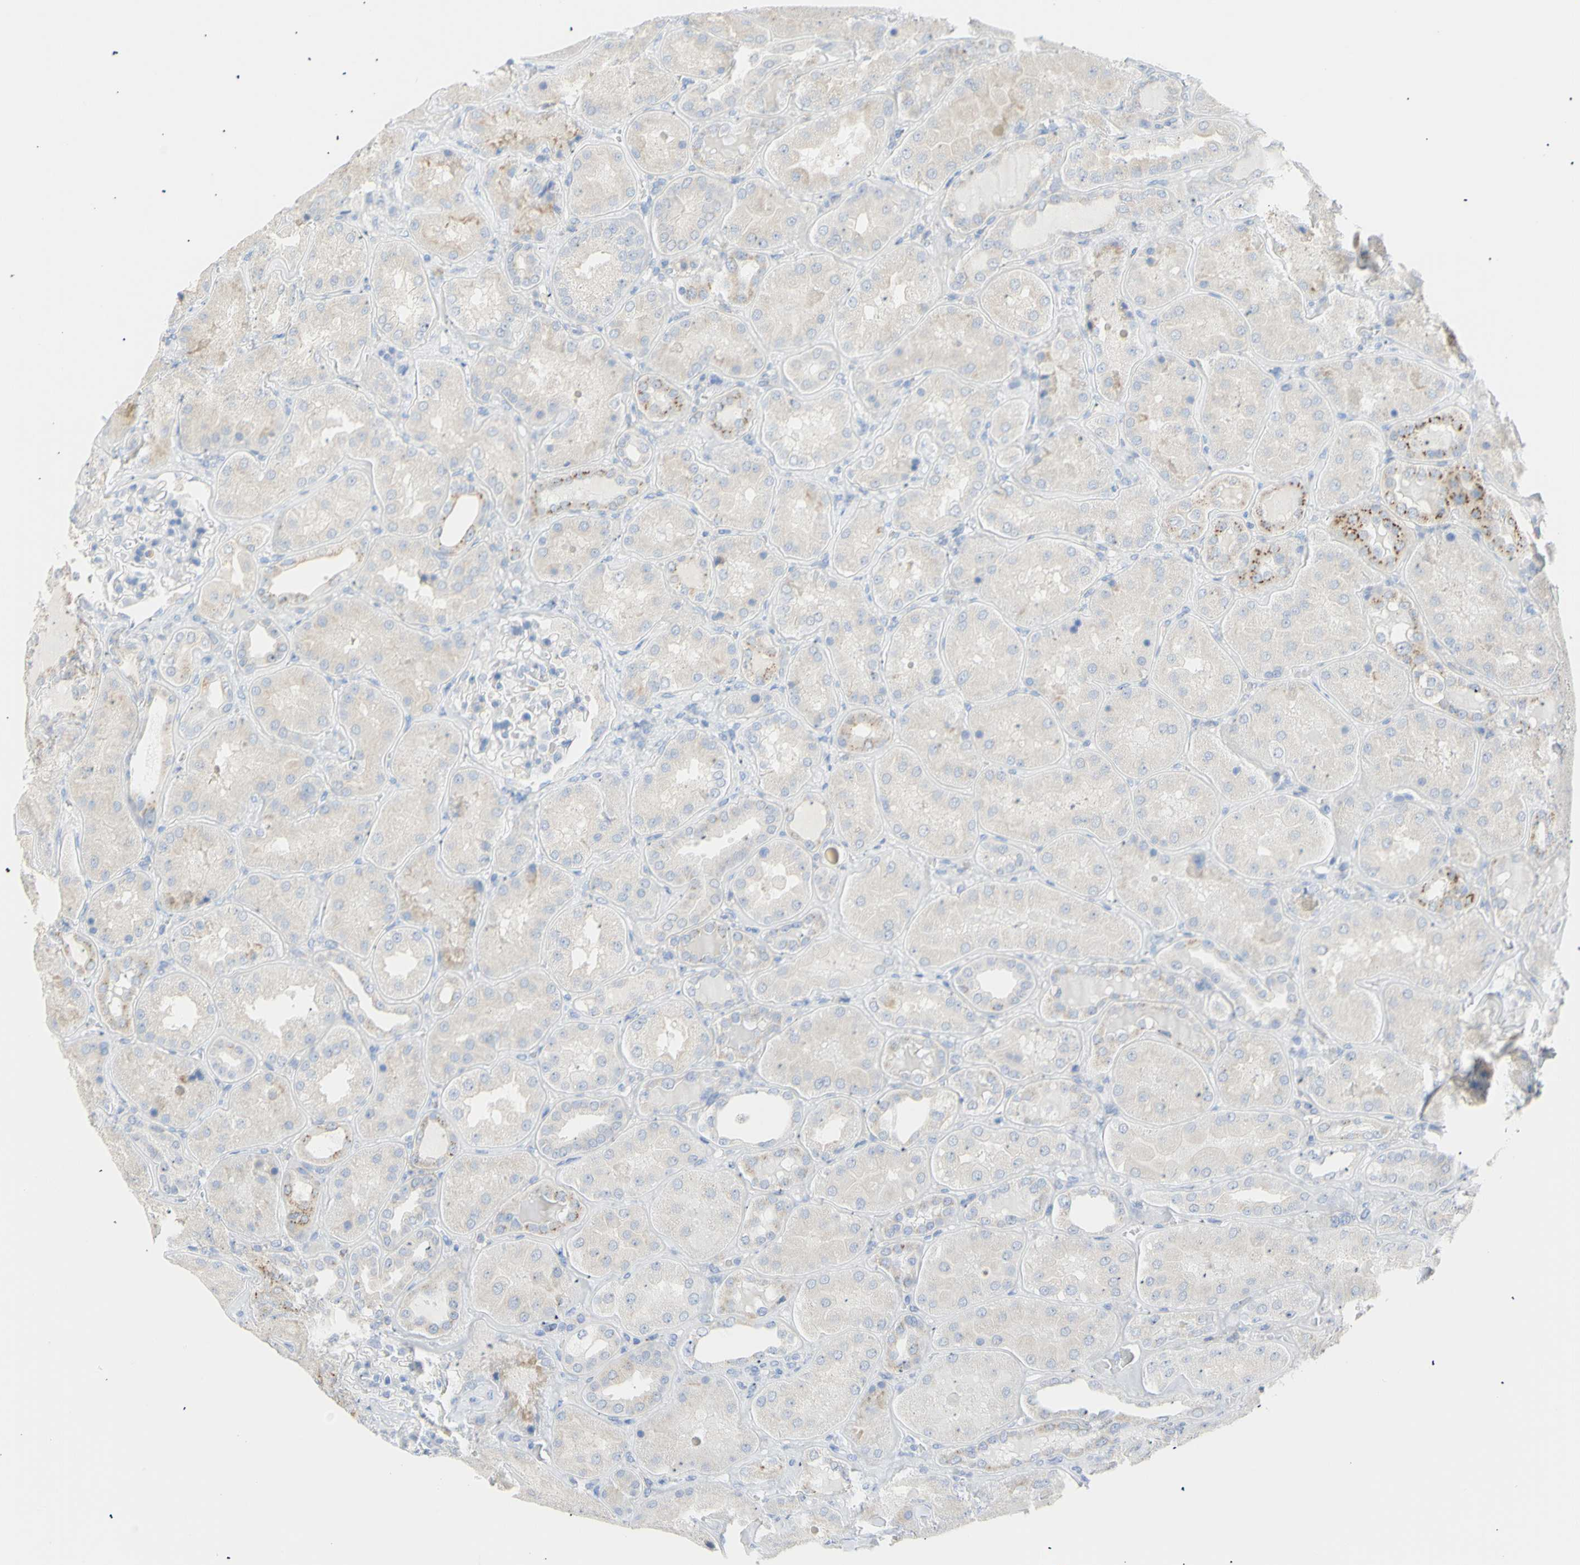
{"staining": {"intensity": "moderate", "quantity": "<25%", "location": "cytoplasmic/membranous"}, "tissue": "kidney", "cell_type": "Cells in glomeruli", "image_type": "normal", "snomed": [{"axis": "morphology", "description": "Normal tissue, NOS"}, {"axis": "topography", "description": "Kidney"}], "caption": "A high-resolution histopathology image shows IHC staining of benign kidney, which reveals moderate cytoplasmic/membranous positivity in about <25% of cells in glomeruli.", "gene": "B4GALNT3", "patient": {"sex": "female", "age": 56}}